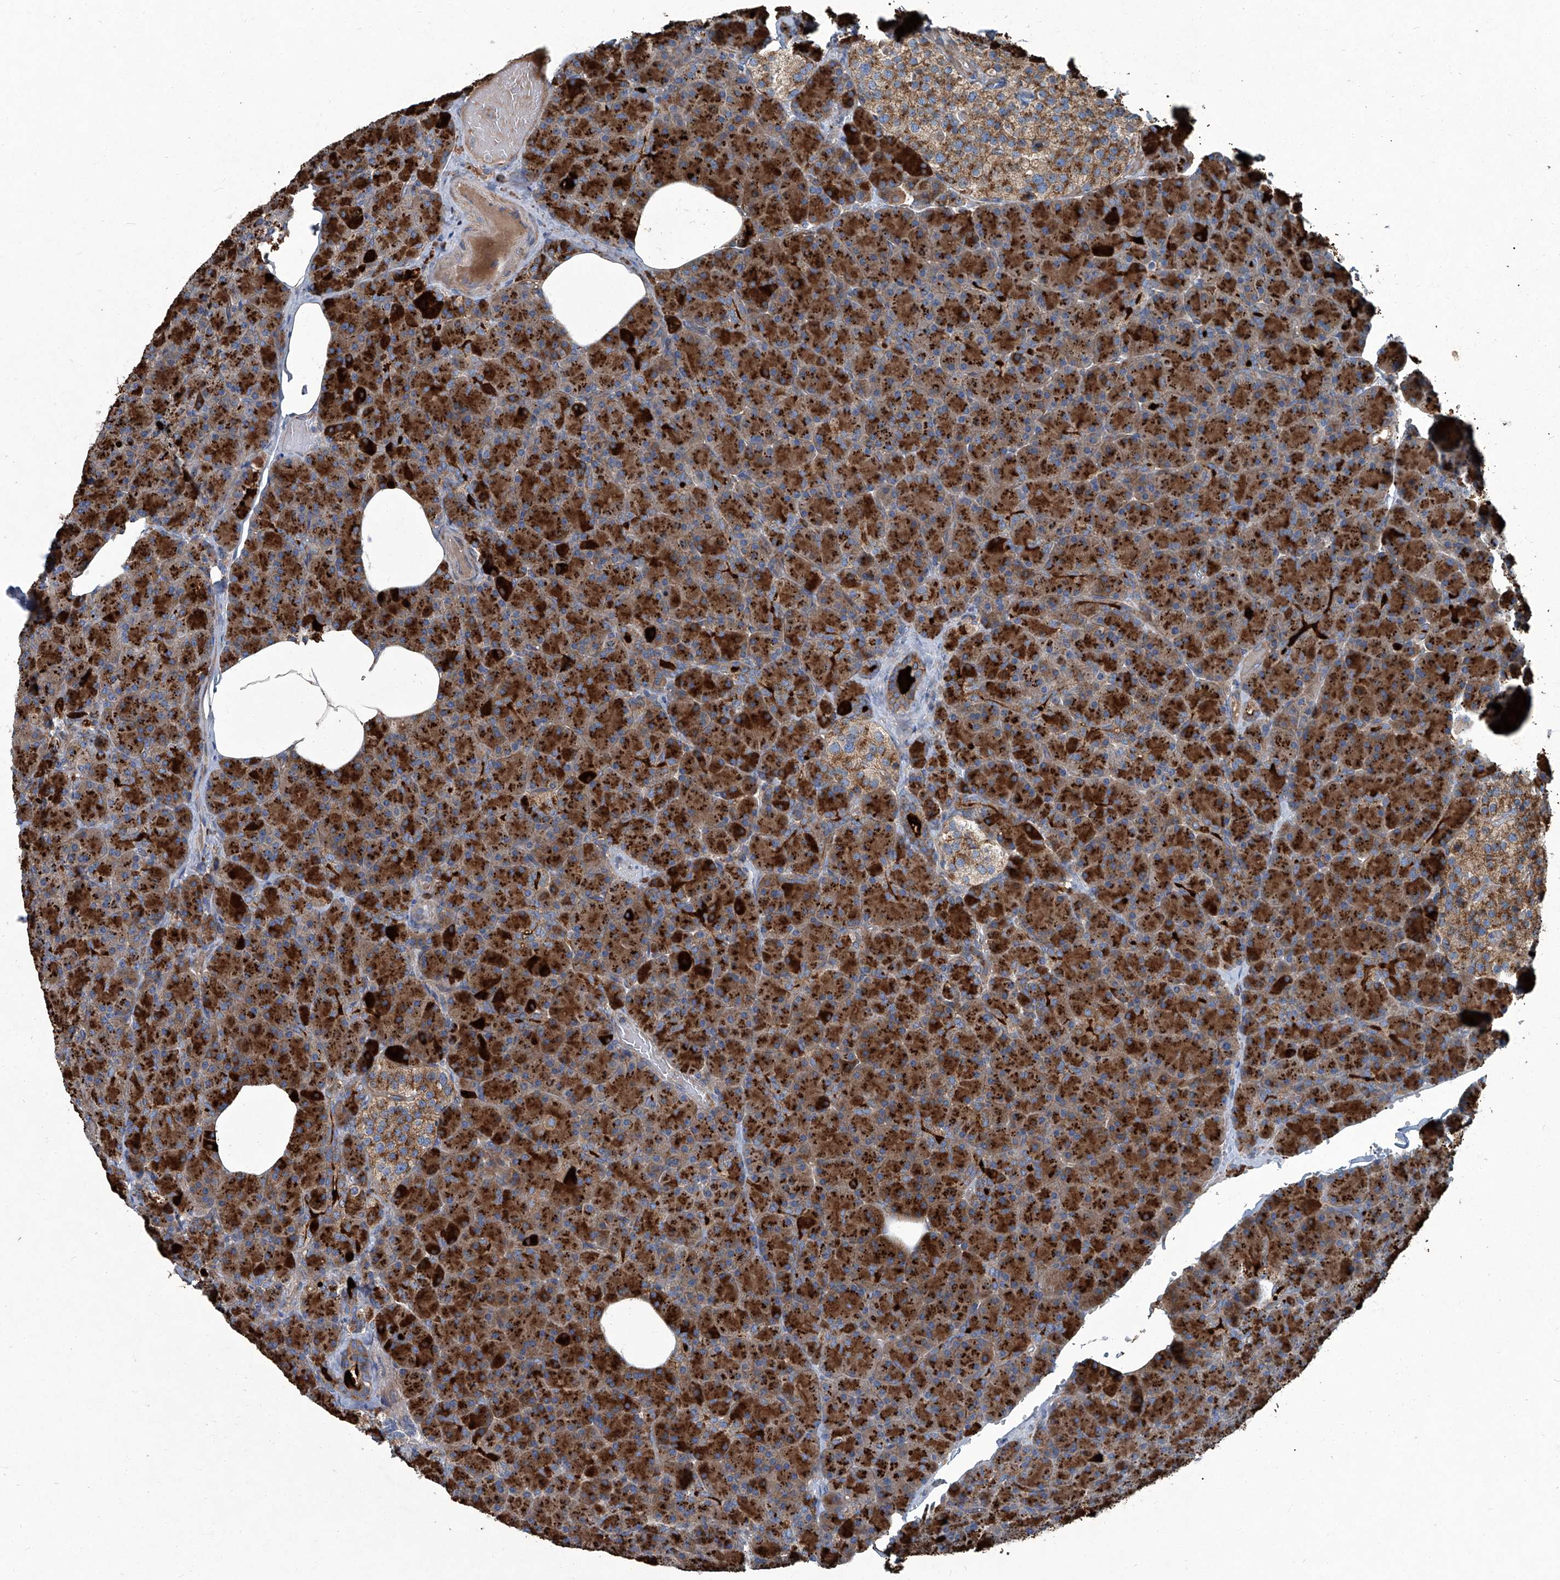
{"staining": {"intensity": "strong", "quantity": ">75%", "location": "cytoplasmic/membranous"}, "tissue": "pancreas", "cell_type": "Exocrine glandular cells", "image_type": "normal", "snomed": [{"axis": "morphology", "description": "Normal tissue, NOS"}, {"axis": "topography", "description": "Pancreas"}], "caption": "Pancreas stained for a protein demonstrates strong cytoplasmic/membranous positivity in exocrine glandular cells. (DAB (3,3'-diaminobenzidine) = brown stain, brightfield microscopy at high magnification).", "gene": "PIGH", "patient": {"sex": "female", "age": 43}}